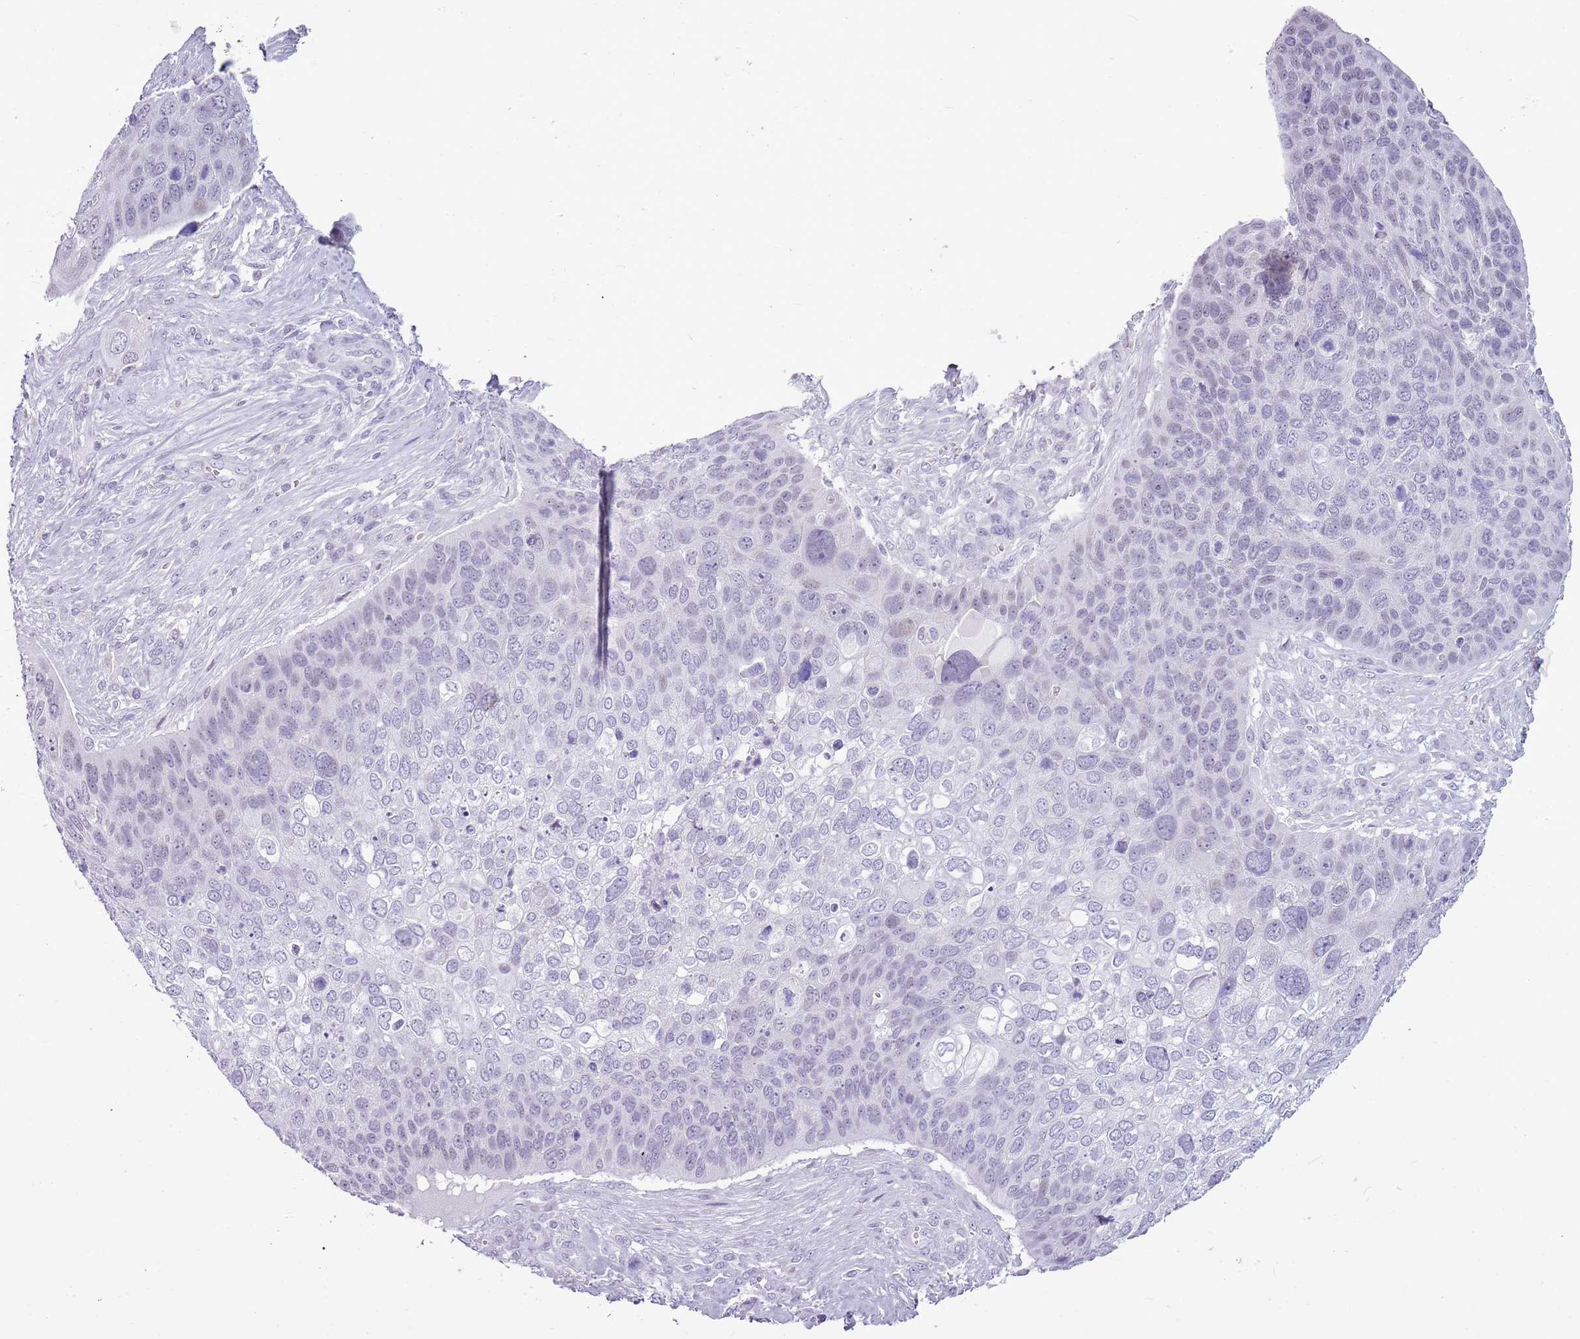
{"staining": {"intensity": "negative", "quantity": "none", "location": "none"}, "tissue": "skin cancer", "cell_type": "Tumor cells", "image_type": "cancer", "snomed": [{"axis": "morphology", "description": "Basal cell carcinoma"}, {"axis": "topography", "description": "Skin"}], "caption": "An image of human skin cancer (basal cell carcinoma) is negative for staining in tumor cells.", "gene": "RPL3L", "patient": {"sex": "female", "age": 74}}